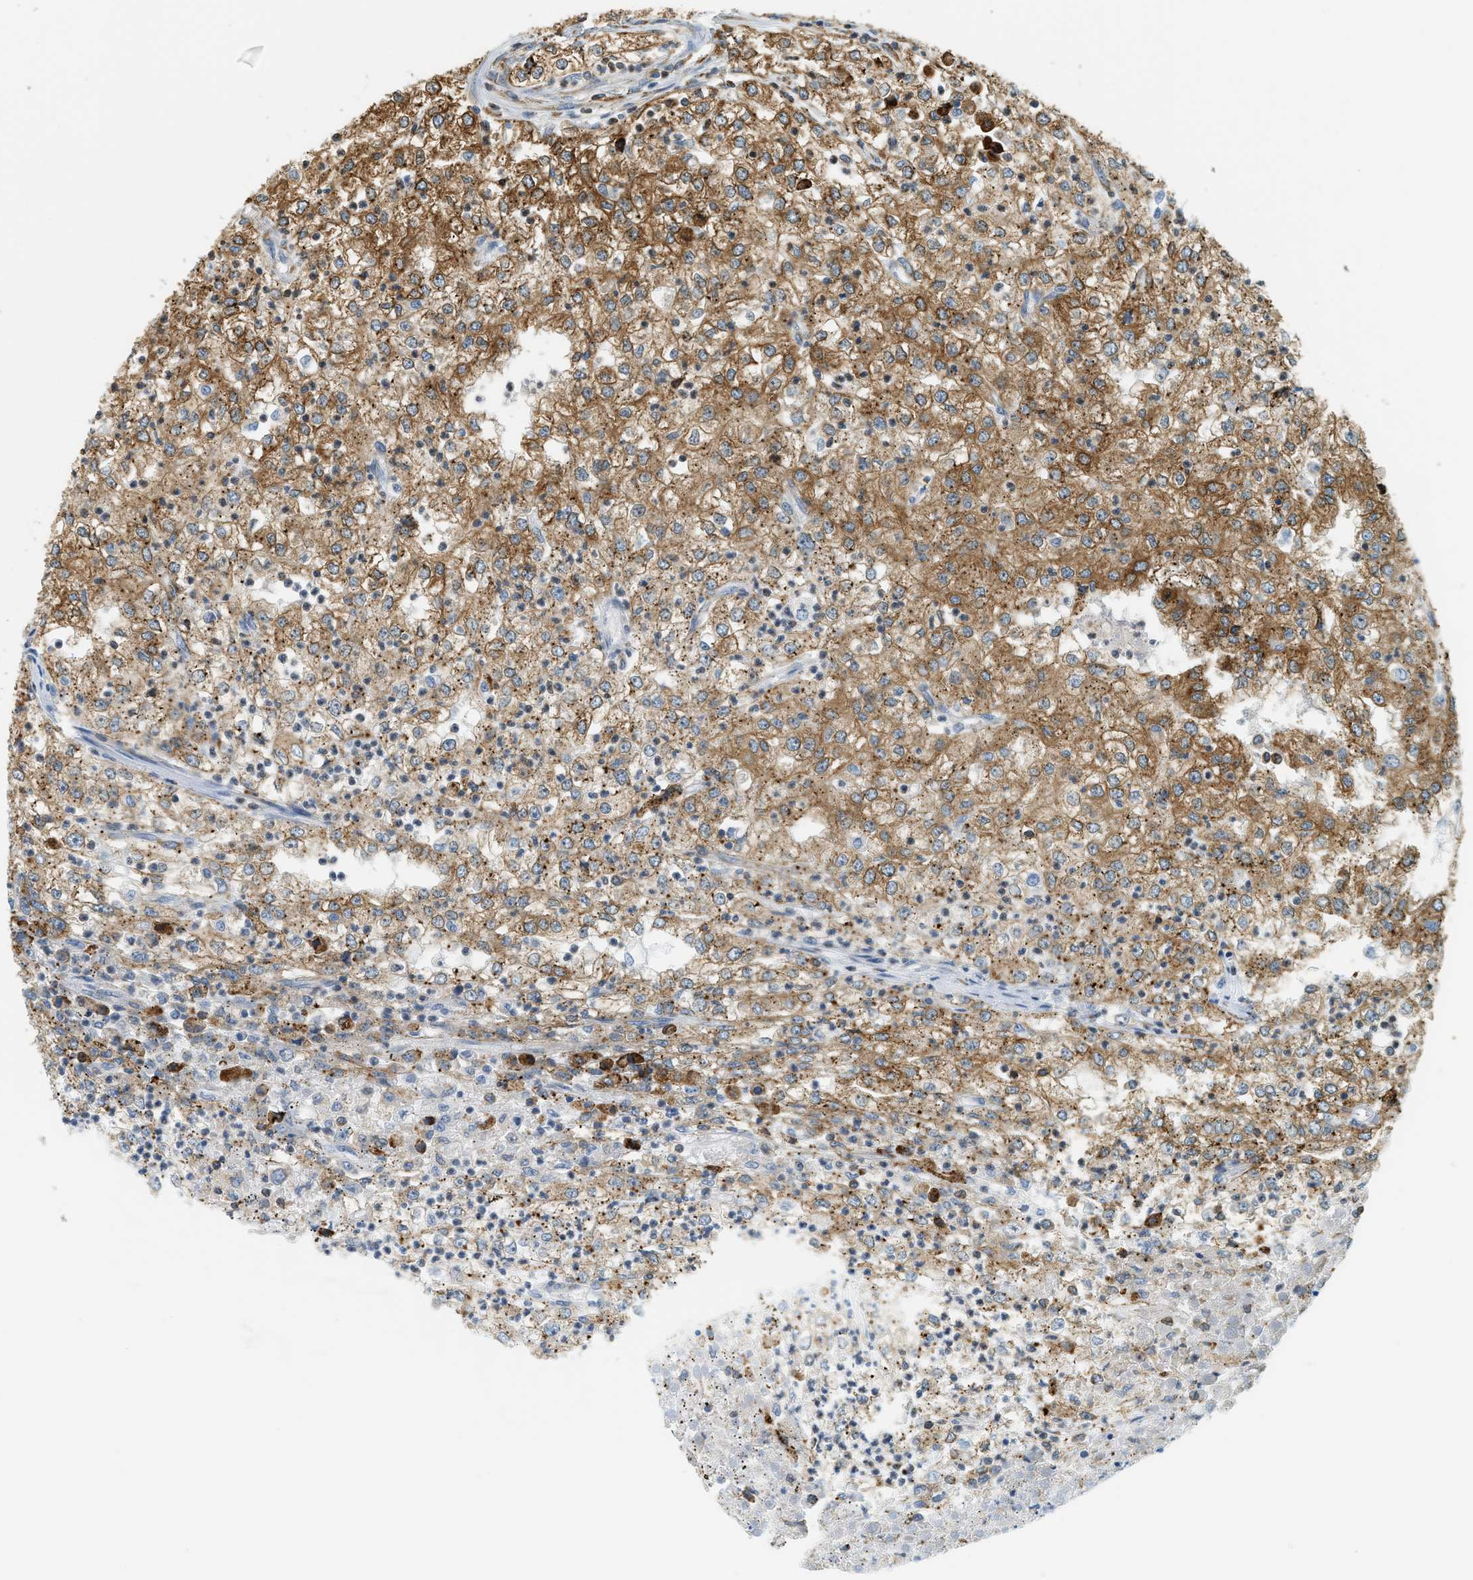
{"staining": {"intensity": "moderate", "quantity": ">75%", "location": "cytoplasmic/membranous"}, "tissue": "renal cancer", "cell_type": "Tumor cells", "image_type": "cancer", "snomed": [{"axis": "morphology", "description": "Adenocarcinoma, NOS"}, {"axis": "topography", "description": "Kidney"}], "caption": "Immunohistochemistry (IHC) histopathology image of neoplastic tissue: human renal adenocarcinoma stained using immunohistochemistry (IHC) exhibits medium levels of moderate protein expression localized specifically in the cytoplasmic/membranous of tumor cells, appearing as a cytoplasmic/membranous brown color.", "gene": "SEMA4D", "patient": {"sex": "female", "age": 54}}